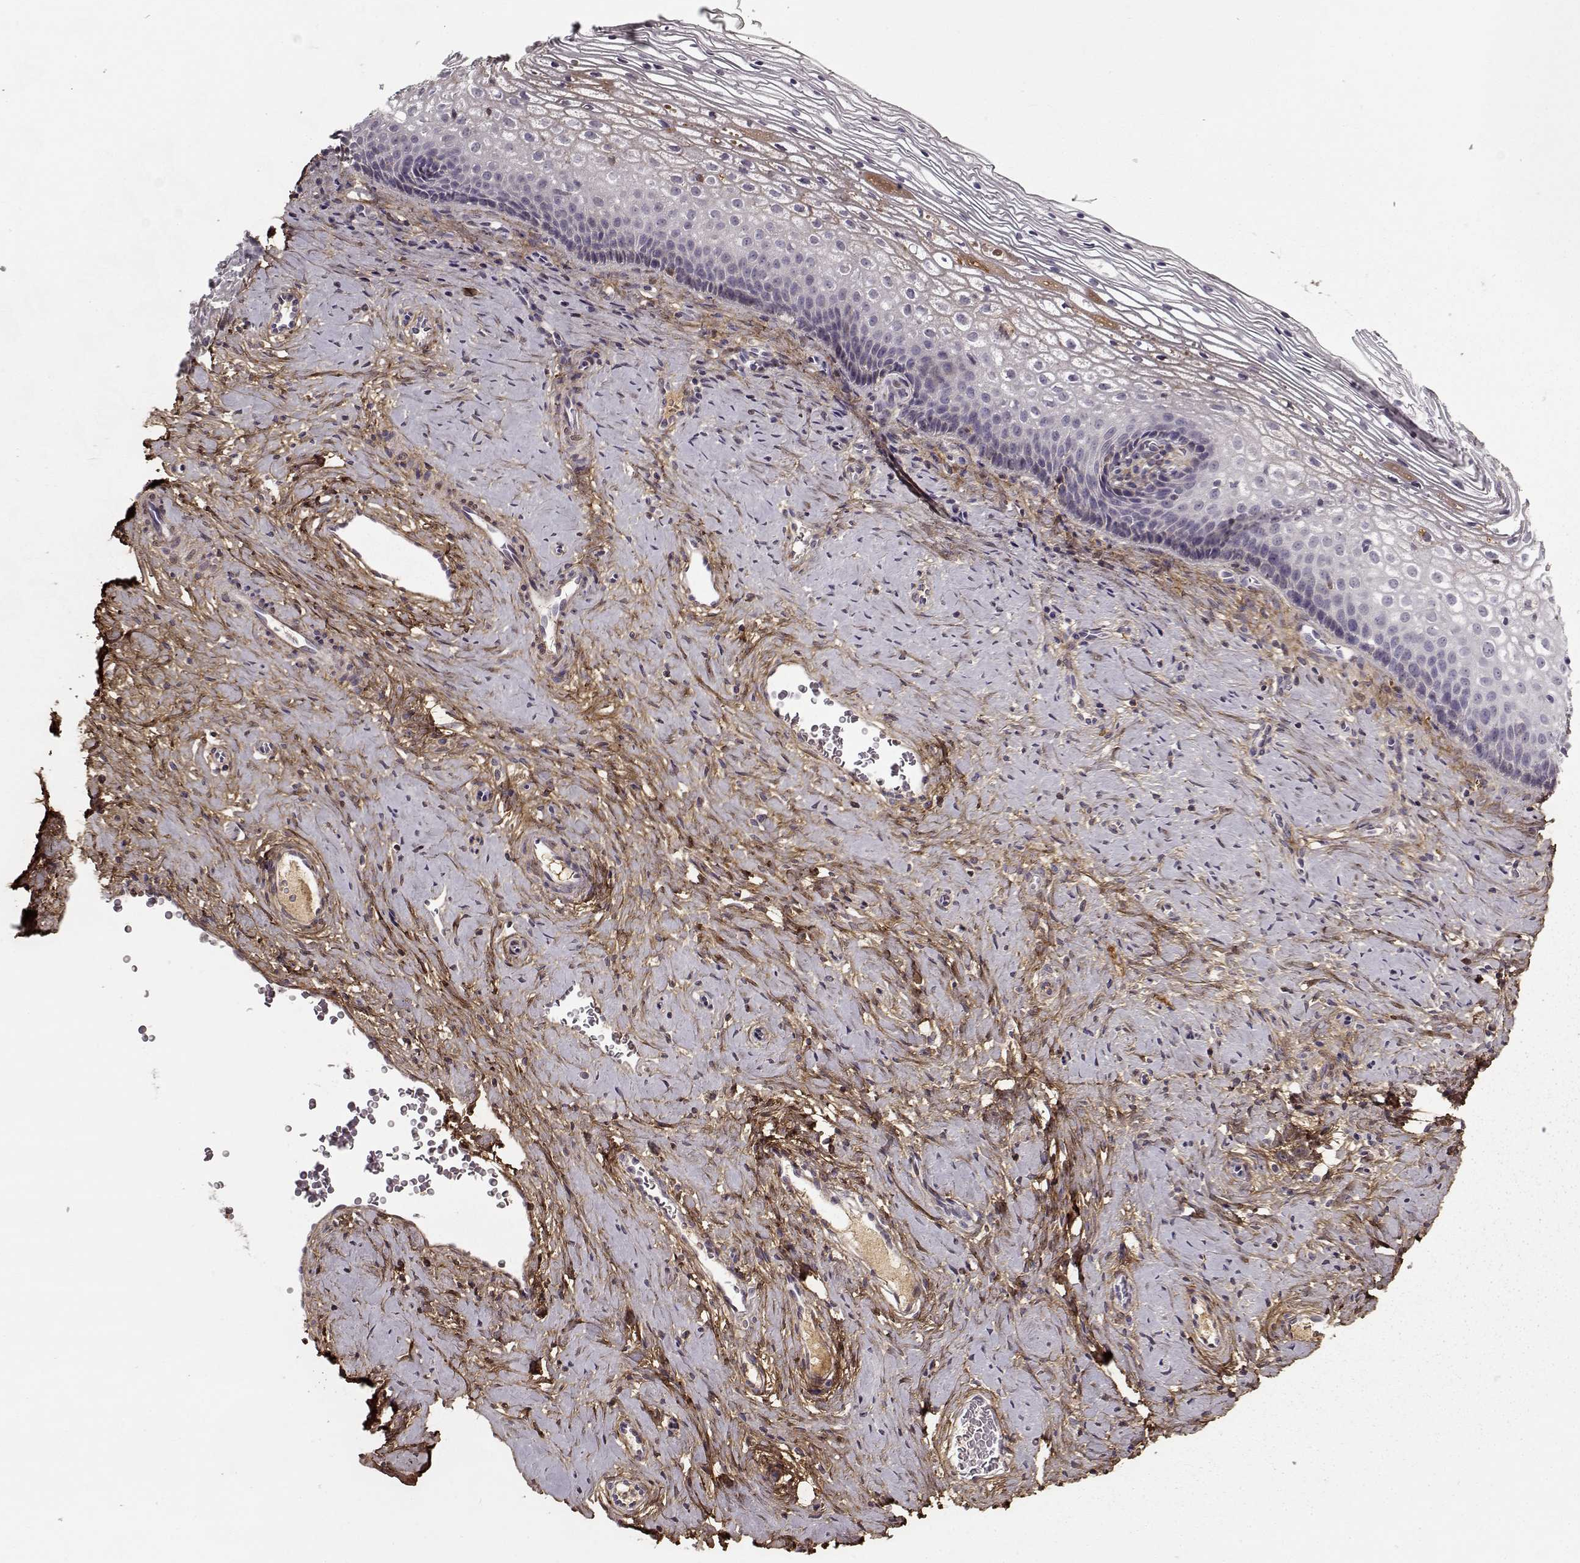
{"staining": {"intensity": "negative", "quantity": "none", "location": "none"}, "tissue": "cervix", "cell_type": "Squamous epithelial cells", "image_type": "normal", "snomed": [{"axis": "morphology", "description": "Normal tissue, NOS"}, {"axis": "topography", "description": "Cervix"}], "caption": "This is an immunohistochemistry (IHC) histopathology image of benign human cervix. There is no staining in squamous epithelial cells.", "gene": "LUM", "patient": {"sex": "female", "age": 34}}